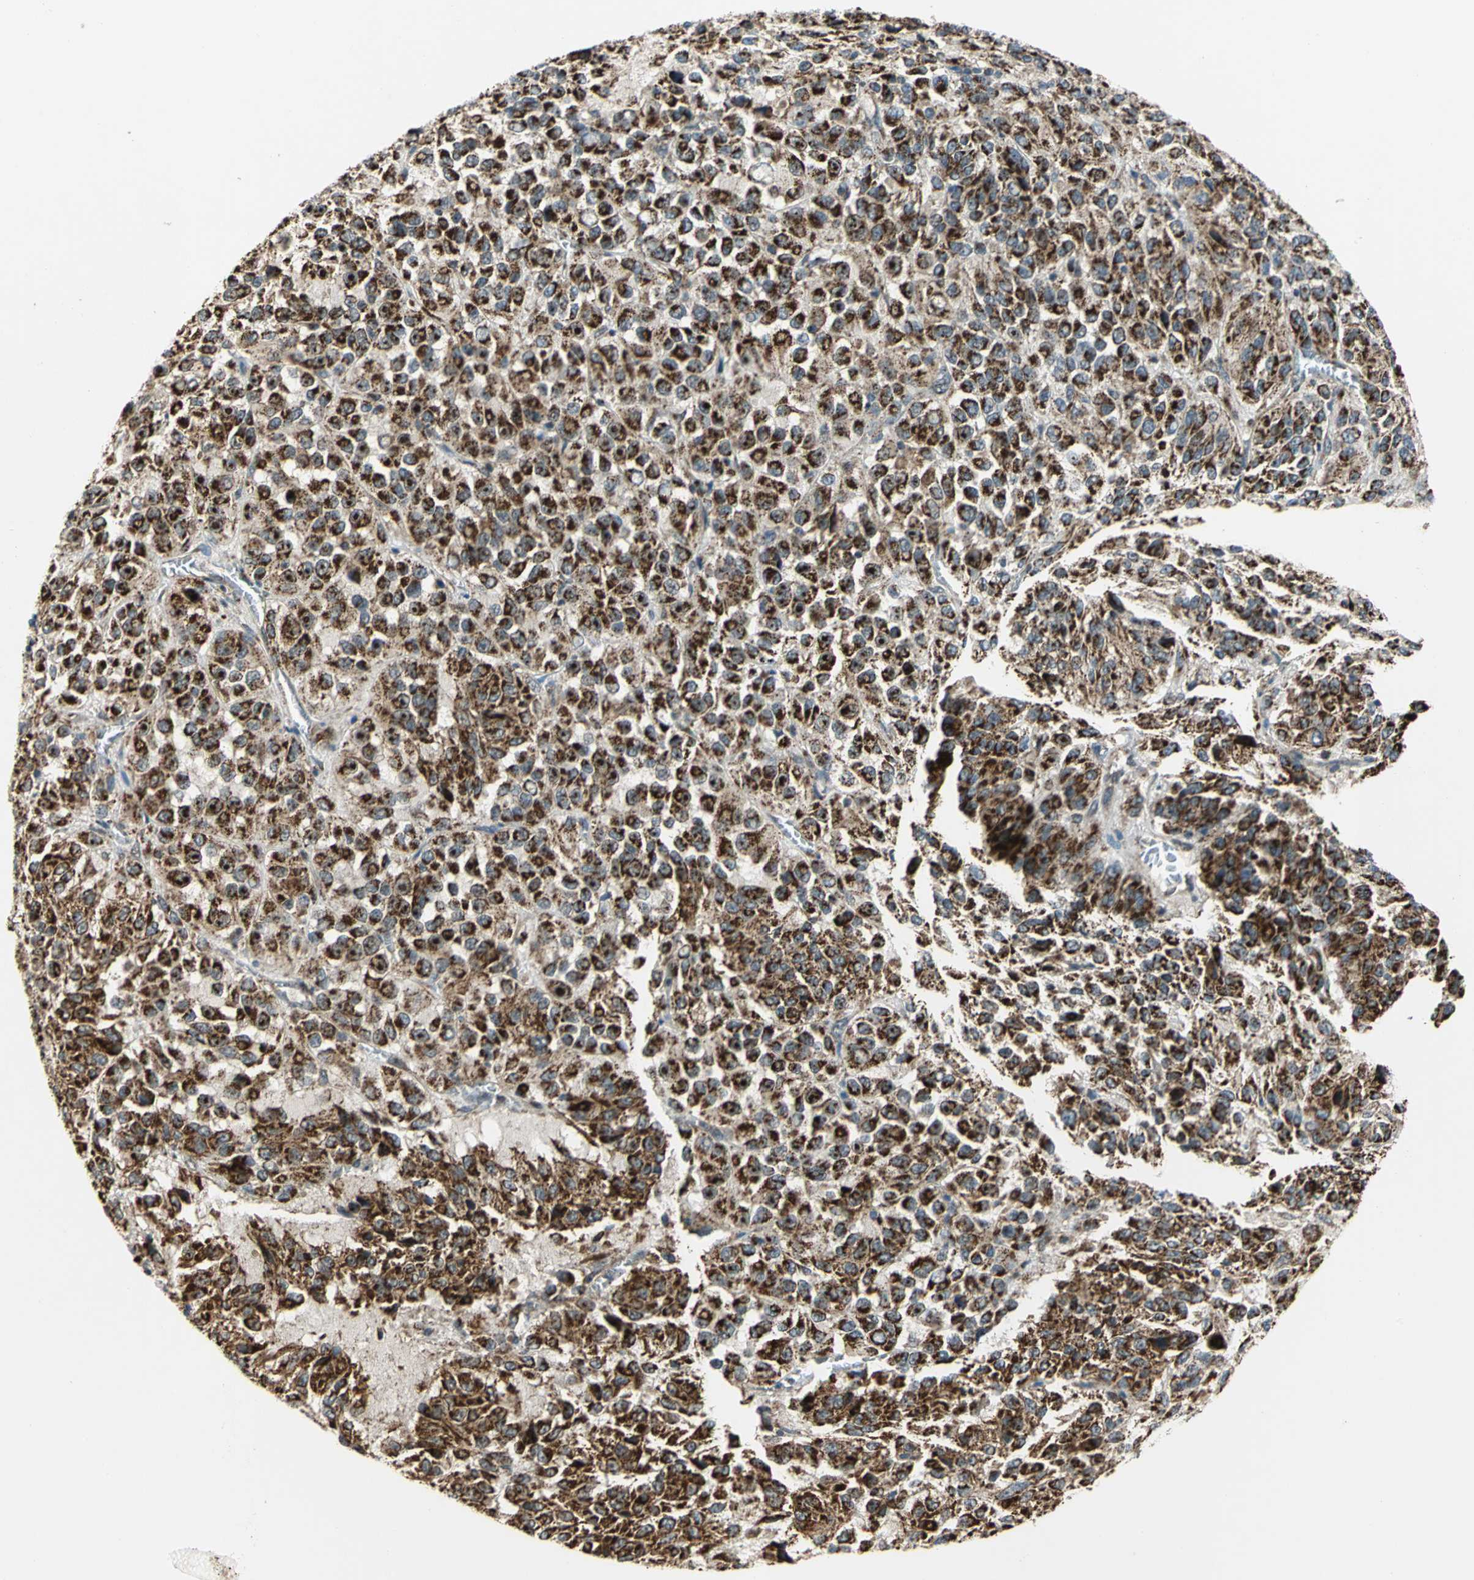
{"staining": {"intensity": "strong", "quantity": ">75%", "location": "cytoplasmic/membranous"}, "tissue": "melanoma", "cell_type": "Tumor cells", "image_type": "cancer", "snomed": [{"axis": "morphology", "description": "Malignant melanoma, Metastatic site"}, {"axis": "topography", "description": "Lung"}], "caption": "Tumor cells show high levels of strong cytoplasmic/membranous staining in about >75% of cells in human malignant melanoma (metastatic site).", "gene": "MRPS22", "patient": {"sex": "male", "age": 64}}